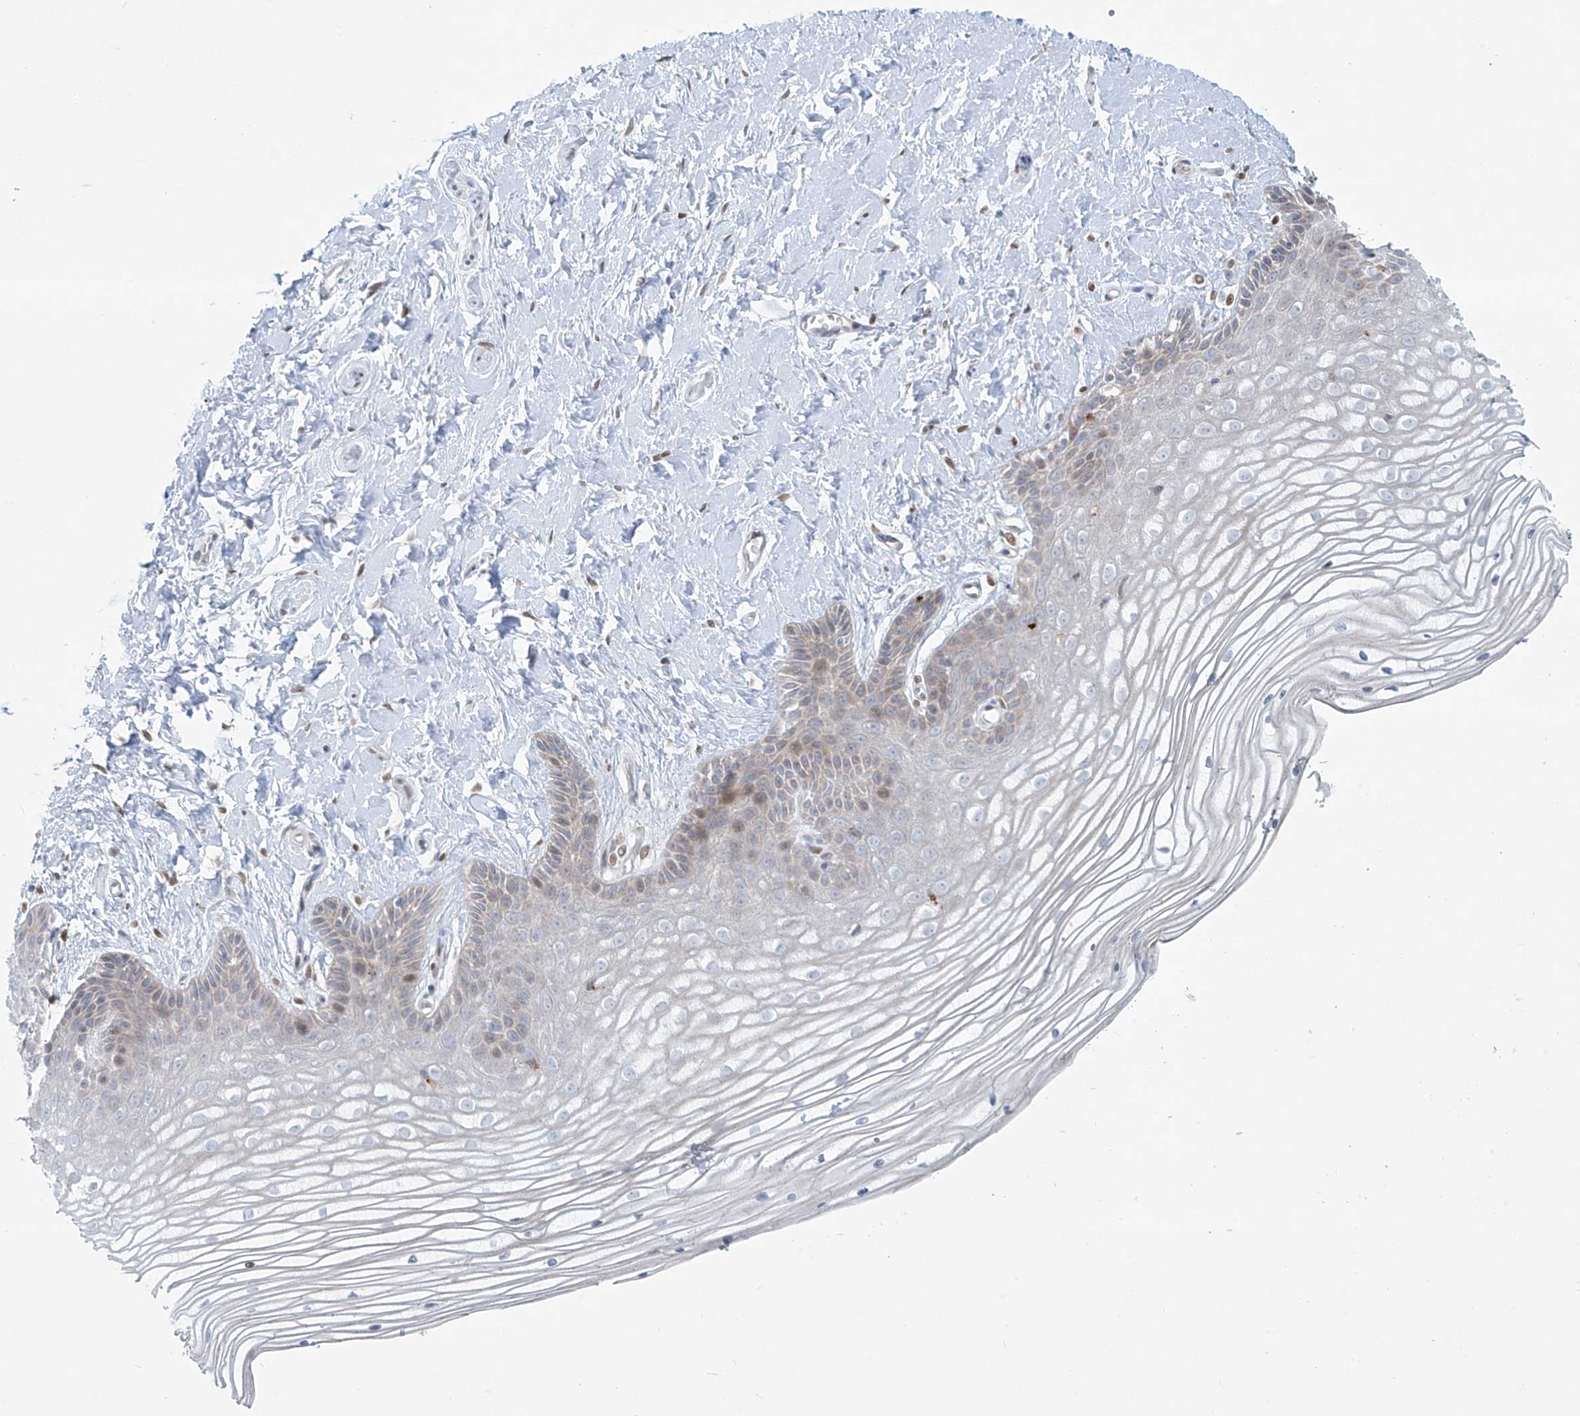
{"staining": {"intensity": "weak", "quantity": "<25%", "location": "nuclear"}, "tissue": "vagina", "cell_type": "Squamous epithelial cells", "image_type": "normal", "snomed": [{"axis": "morphology", "description": "Normal tissue, NOS"}, {"axis": "topography", "description": "Vagina"}, {"axis": "topography", "description": "Cervix"}], "caption": "DAB immunohistochemical staining of benign human vagina reveals no significant expression in squamous epithelial cells.", "gene": "PPAT", "patient": {"sex": "female", "age": 40}}